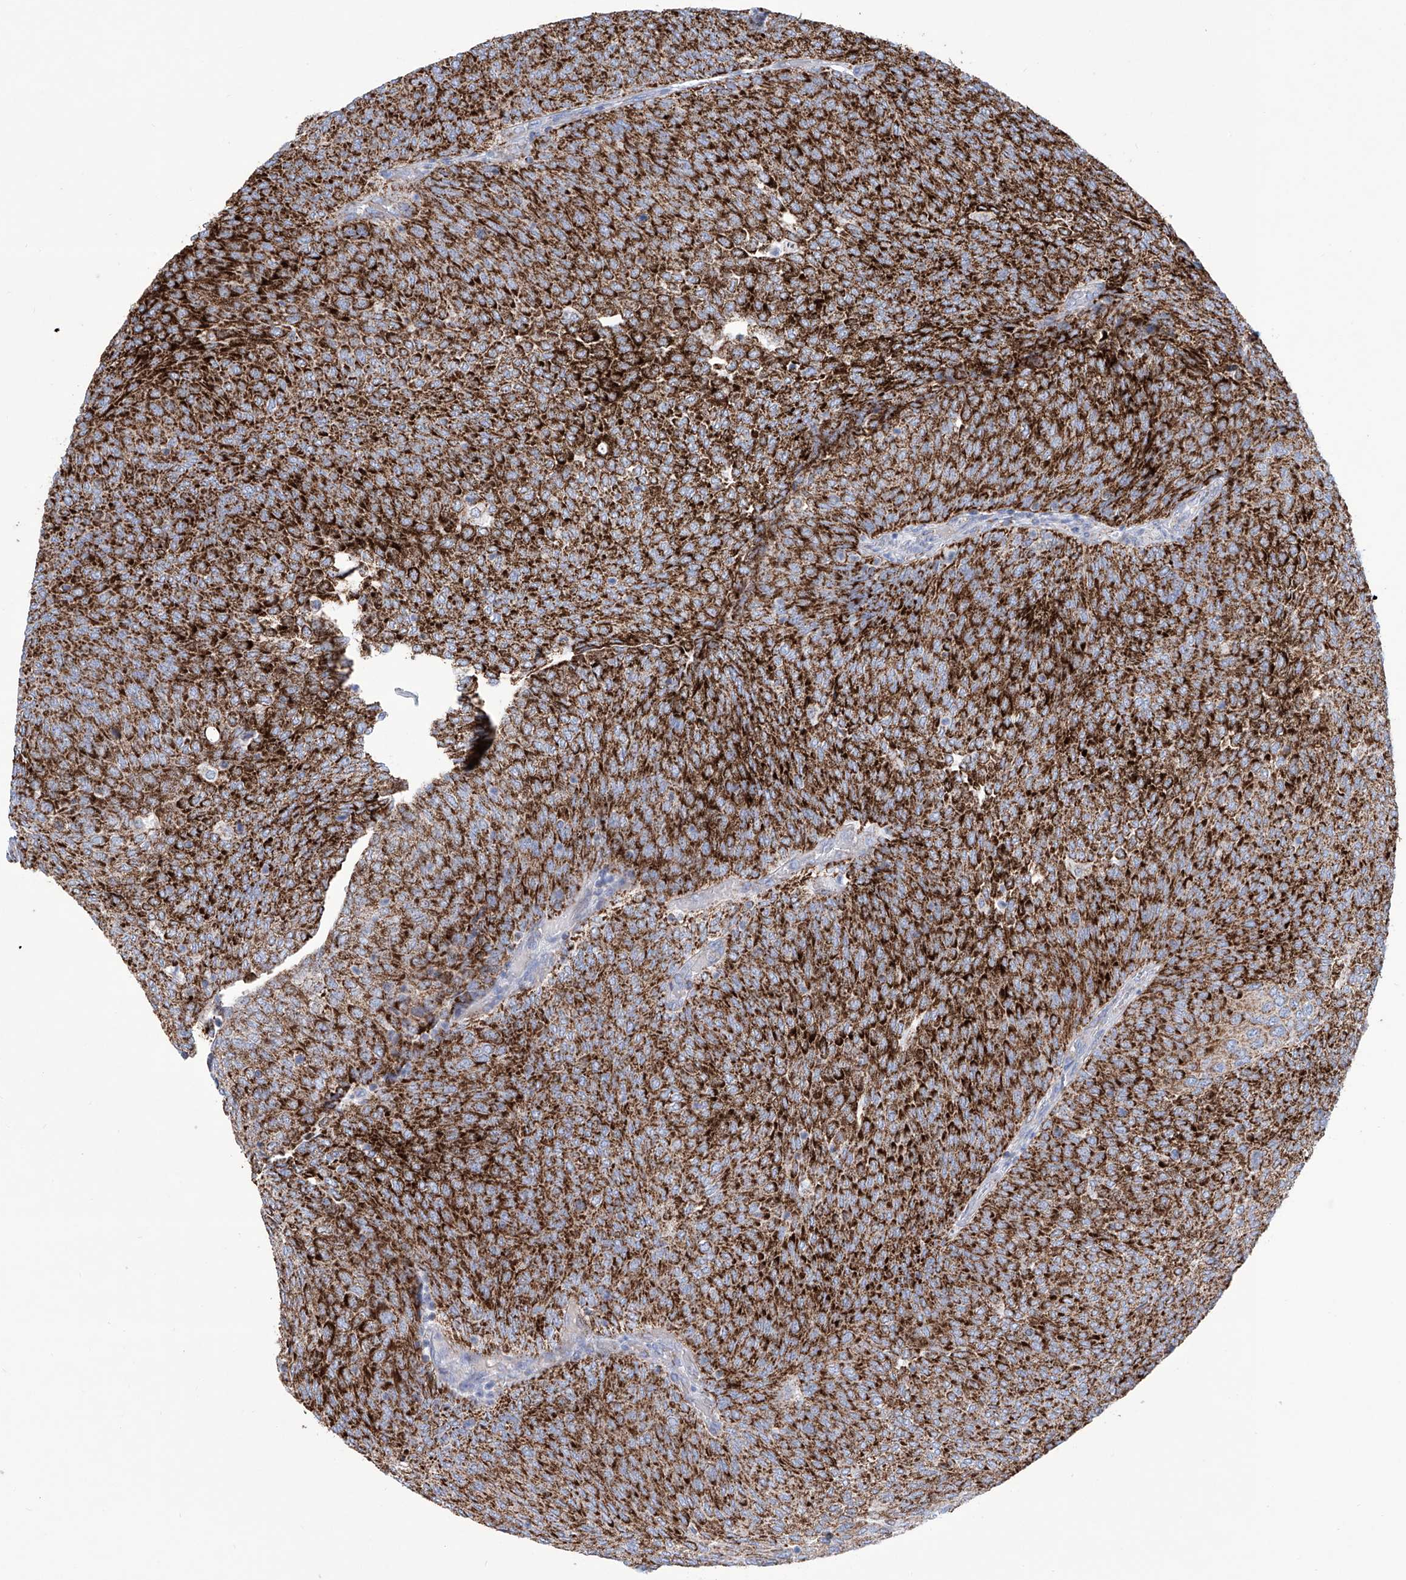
{"staining": {"intensity": "strong", "quantity": ">75%", "location": "cytoplasmic/membranous"}, "tissue": "urothelial cancer", "cell_type": "Tumor cells", "image_type": "cancer", "snomed": [{"axis": "morphology", "description": "Urothelial carcinoma, Low grade"}, {"axis": "topography", "description": "Urinary bladder"}], "caption": "Low-grade urothelial carcinoma stained with immunohistochemistry (IHC) displays strong cytoplasmic/membranous positivity in approximately >75% of tumor cells.", "gene": "ALDH6A1", "patient": {"sex": "female", "age": 79}}